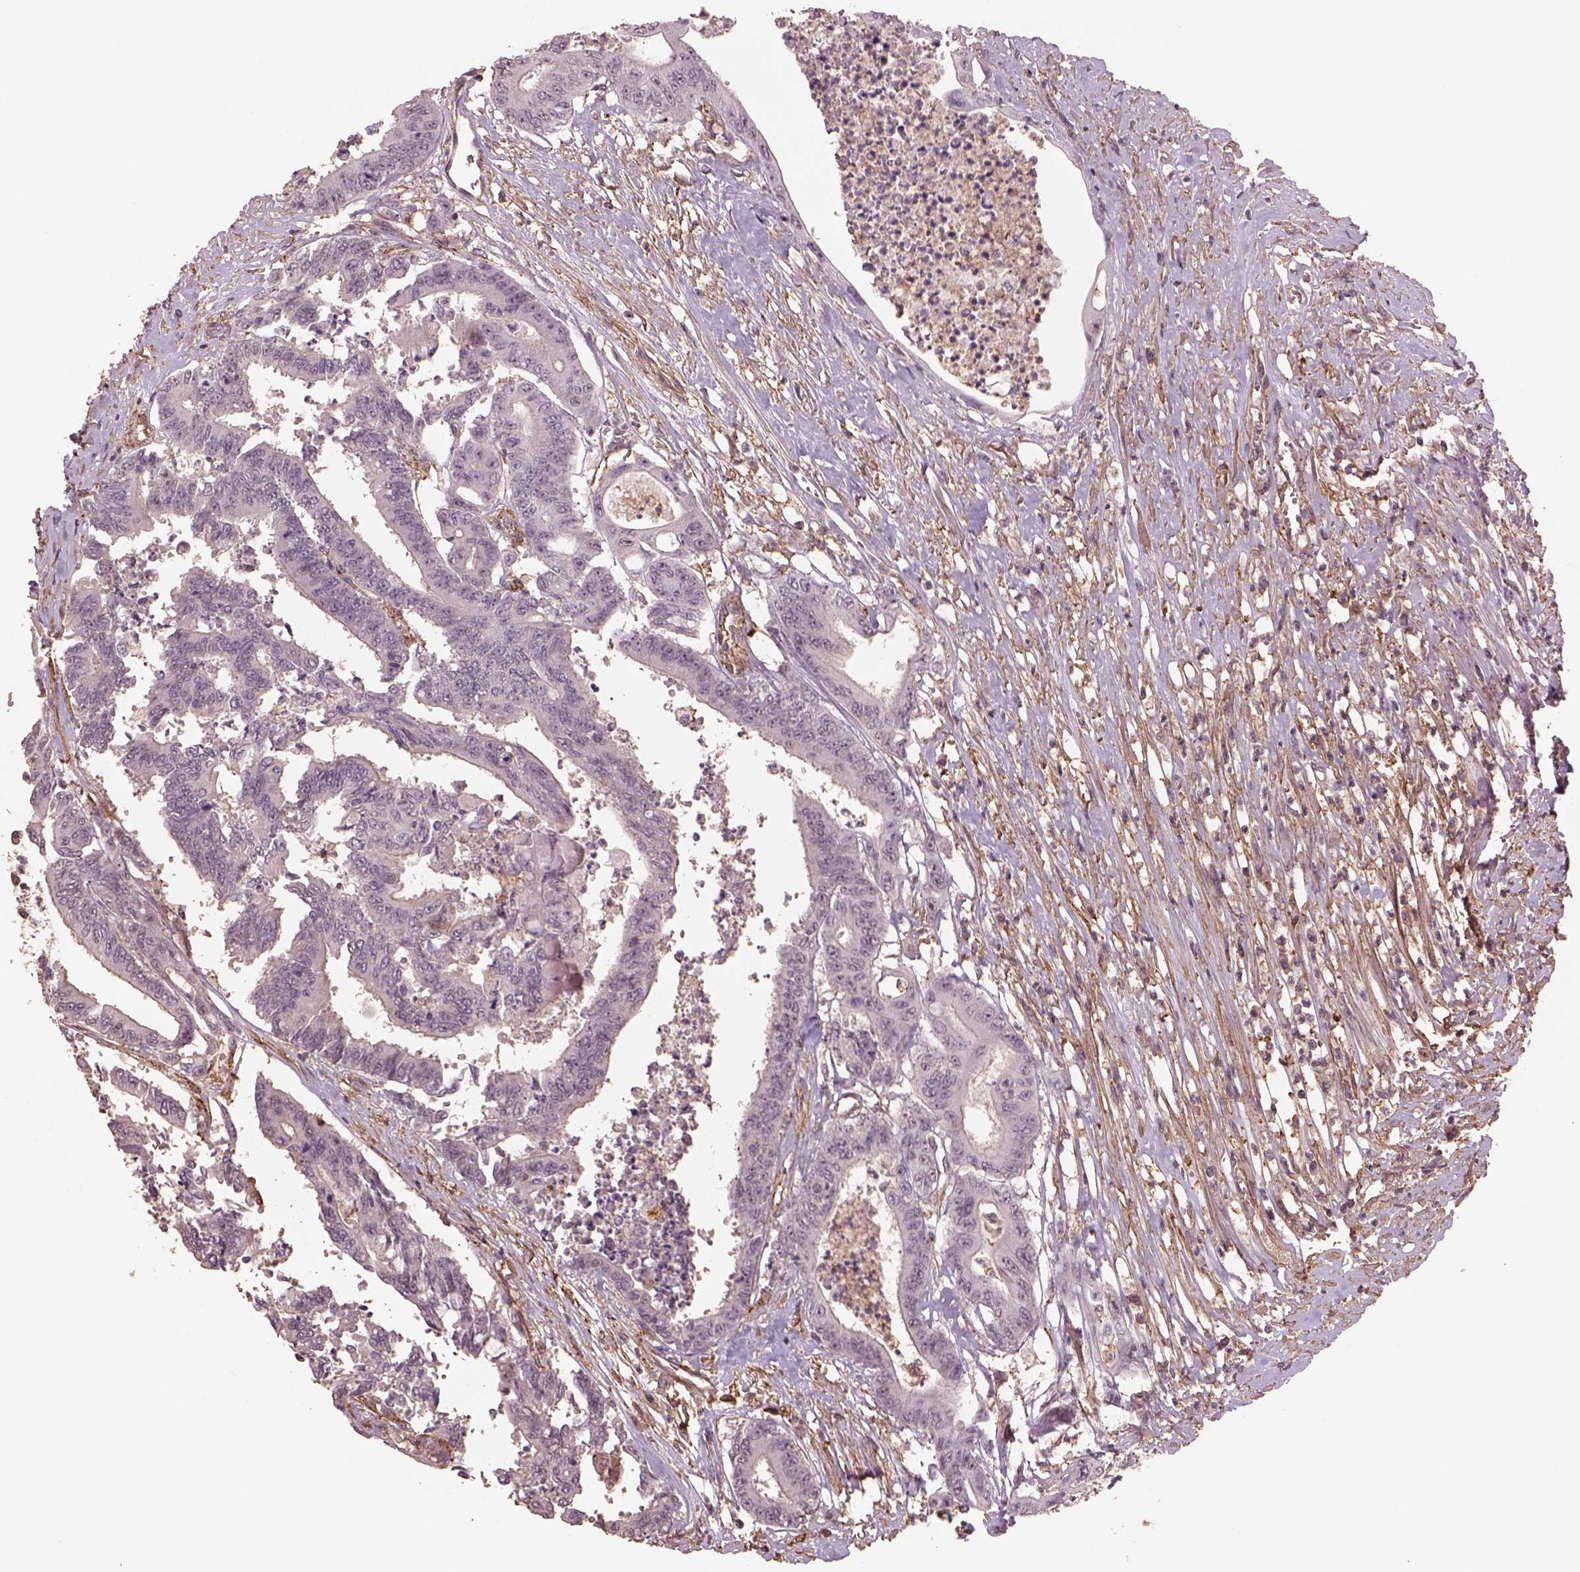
{"staining": {"intensity": "negative", "quantity": "none", "location": "none"}, "tissue": "colorectal cancer", "cell_type": "Tumor cells", "image_type": "cancer", "snomed": [{"axis": "morphology", "description": "Adenocarcinoma, NOS"}, {"axis": "topography", "description": "Rectum"}], "caption": "Adenocarcinoma (colorectal) stained for a protein using IHC reveals no positivity tumor cells.", "gene": "LIN7A", "patient": {"sex": "male", "age": 54}}